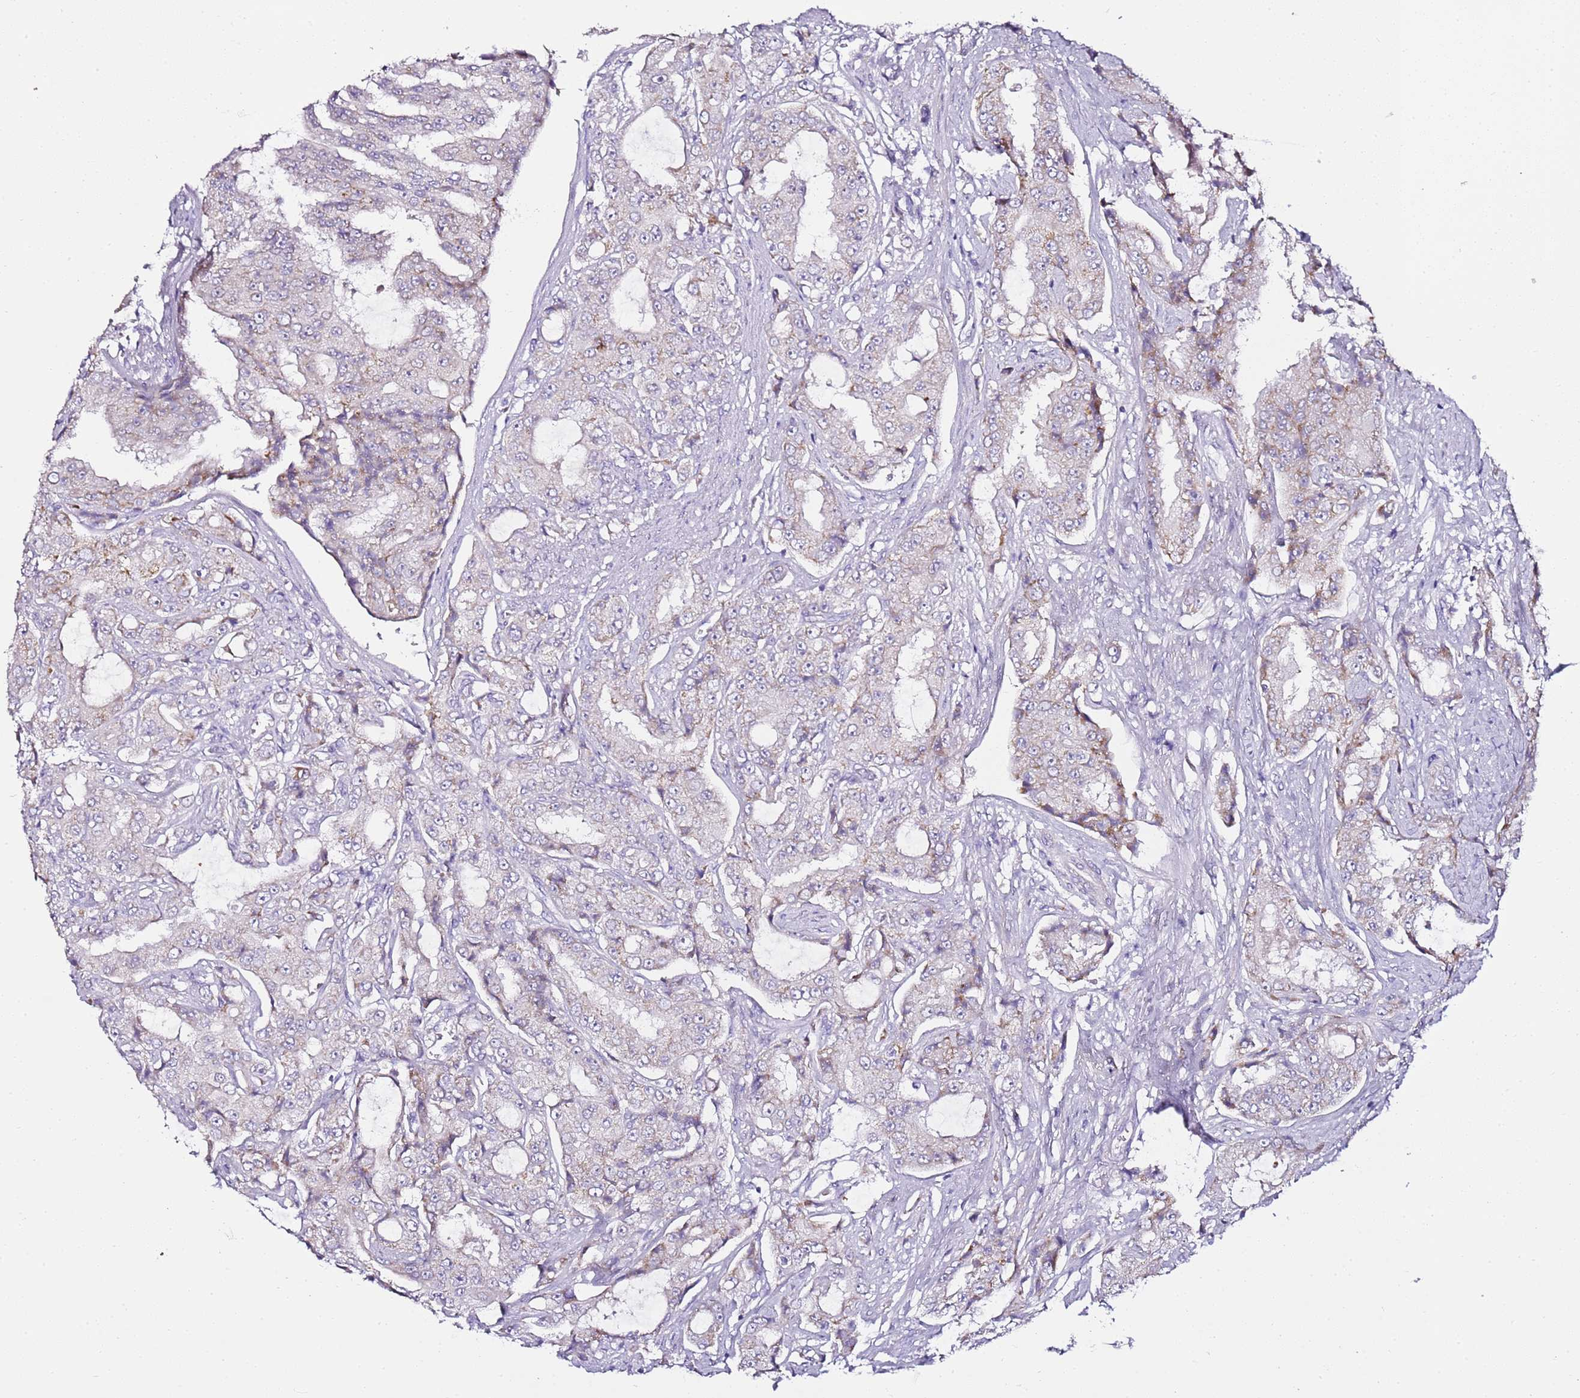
{"staining": {"intensity": "negative", "quantity": "none", "location": "none"}, "tissue": "prostate cancer", "cell_type": "Tumor cells", "image_type": "cancer", "snomed": [{"axis": "morphology", "description": "Adenocarcinoma, High grade"}, {"axis": "topography", "description": "Prostate"}], "caption": "The IHC image has no significant expression in tumor cells of high-grade adenocarcinoma (prostate) tissue.", "gene": "MYBPC3", "patient": {"sex": "male", "age": 73}}